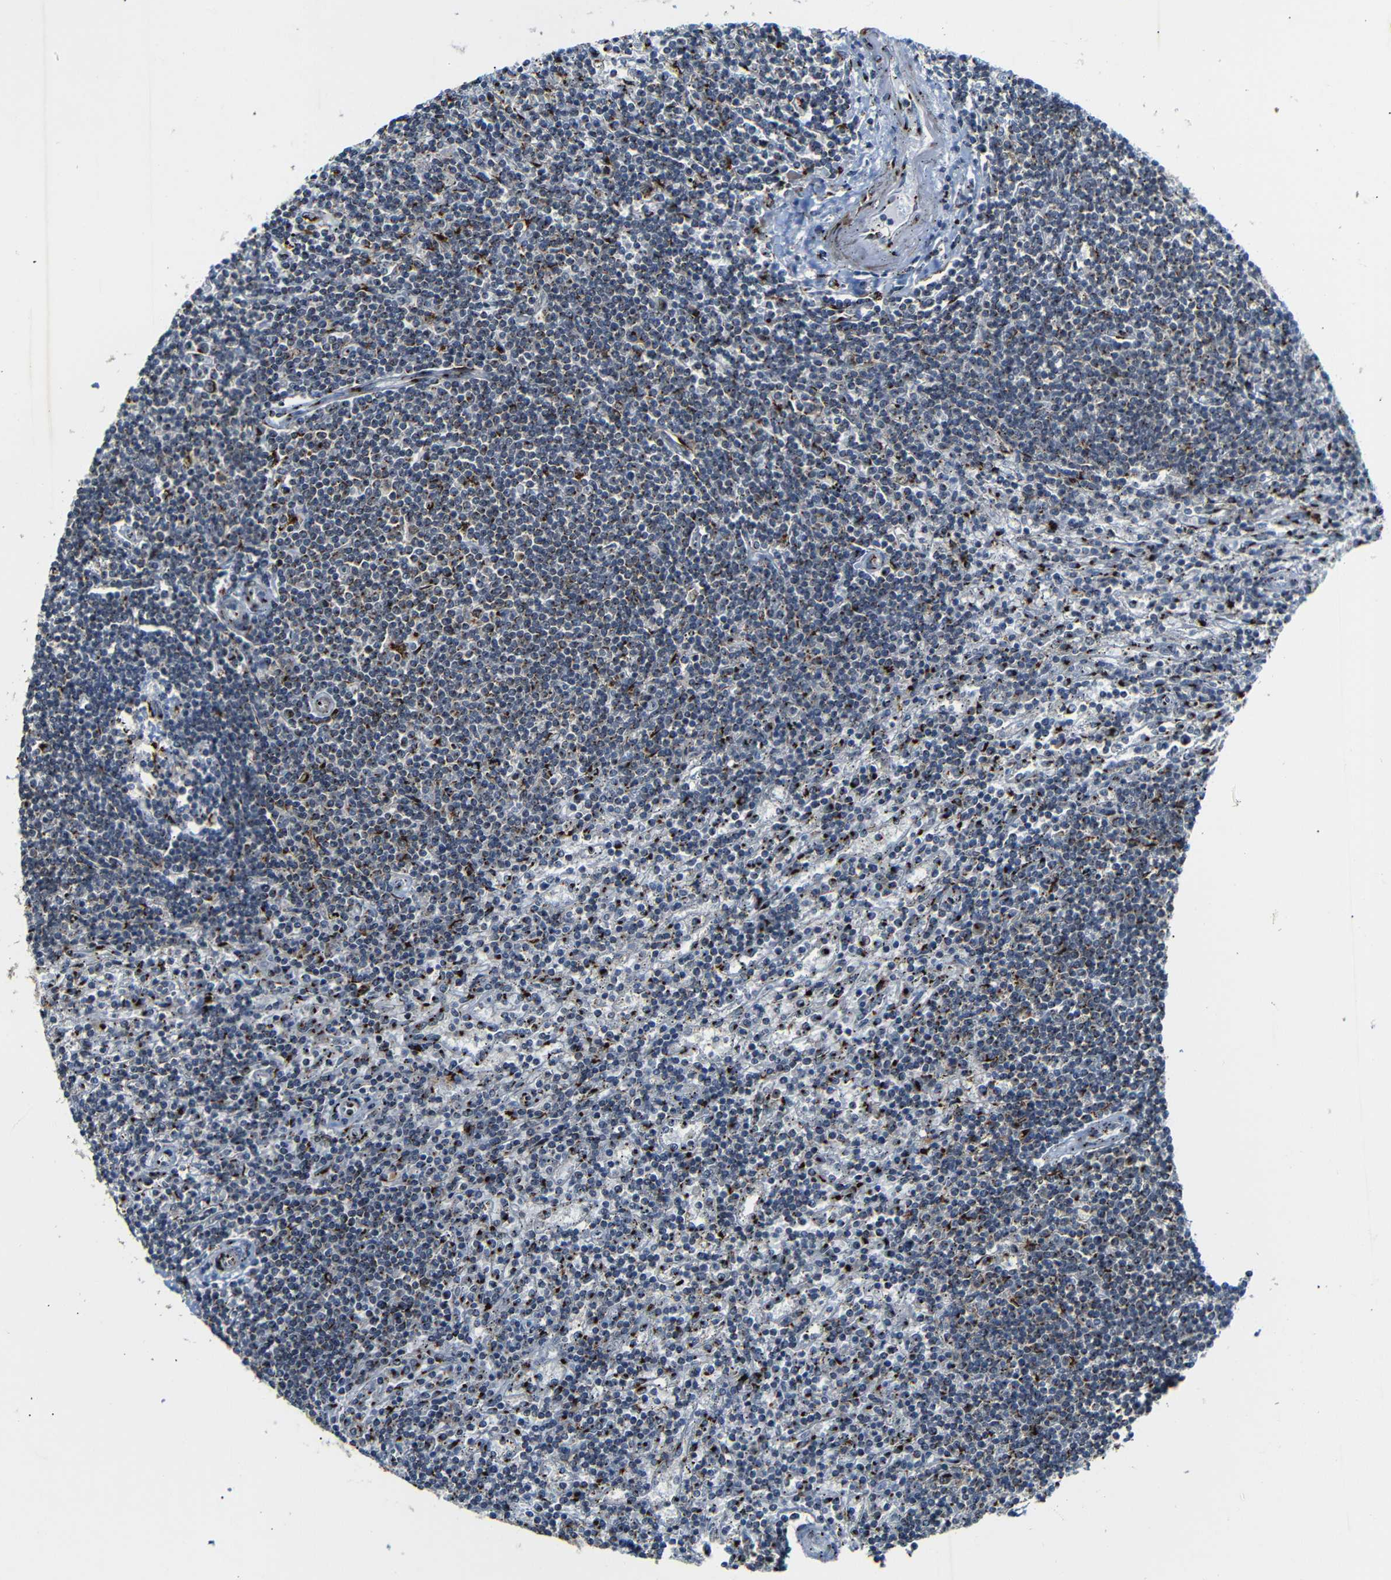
{"staining": {"intensity": "strong", "quantity": "25%-75%", "location": "cytoplasmic/membranous"}, "tissue": "lymphoma", "cell_type": "Tumor cells", "image_type": "cancer", "snomed": [{"axis": "morphology", "description": "Malignant lymphoma, non-Hodgkin's type, Low grade"}, {"axis": "topography", "description": "Spleen"}], "caption": "Protein expression analysis of human low-grade malignant lymphoma, non-Hodgkin's type reveals strong cytoplasmic/membranous expression in approximately 25%-75% of tumor cells.", "gene": "TGOLN2", "patient": {"sex": "male", "age": 76}}